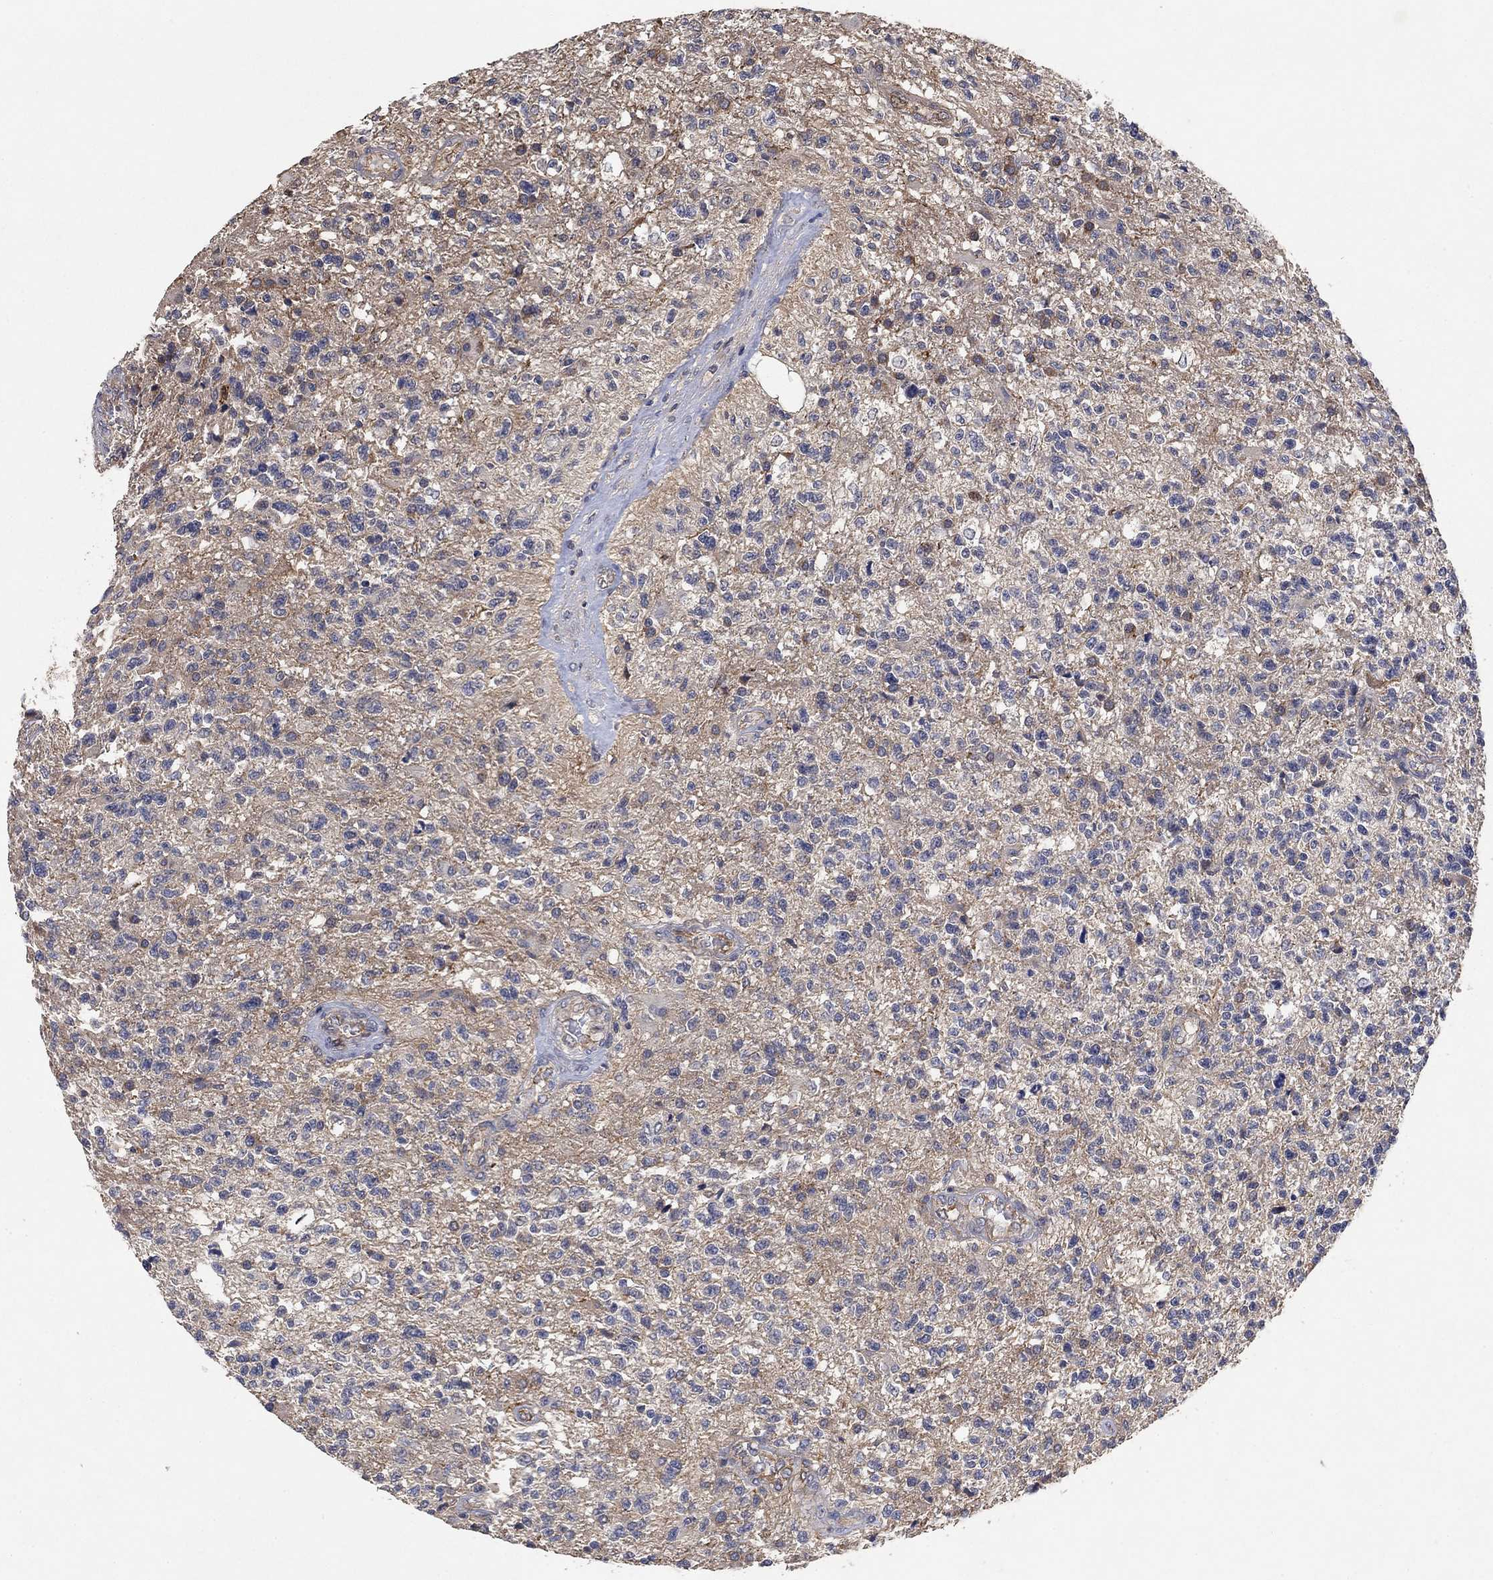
{"staining": {"intensity": "negative", "quantity": "none", "location": "none"}, "tissue": "glioma", "cell_type": "Tumor cells", "image_type": "cancer", "snomed": [{"axis": "morphology", "description": "Glioma, malignant, High grade"}, {"axis": "topography", "description": "Brain"}], "caption": "This is a photomicrograph of immunohistochemistry (IHC) staining of glioma, which shows no positivity in tumor cells.", "gene": "MCUR1", "patient": {"sex": "male", "age": 56}}